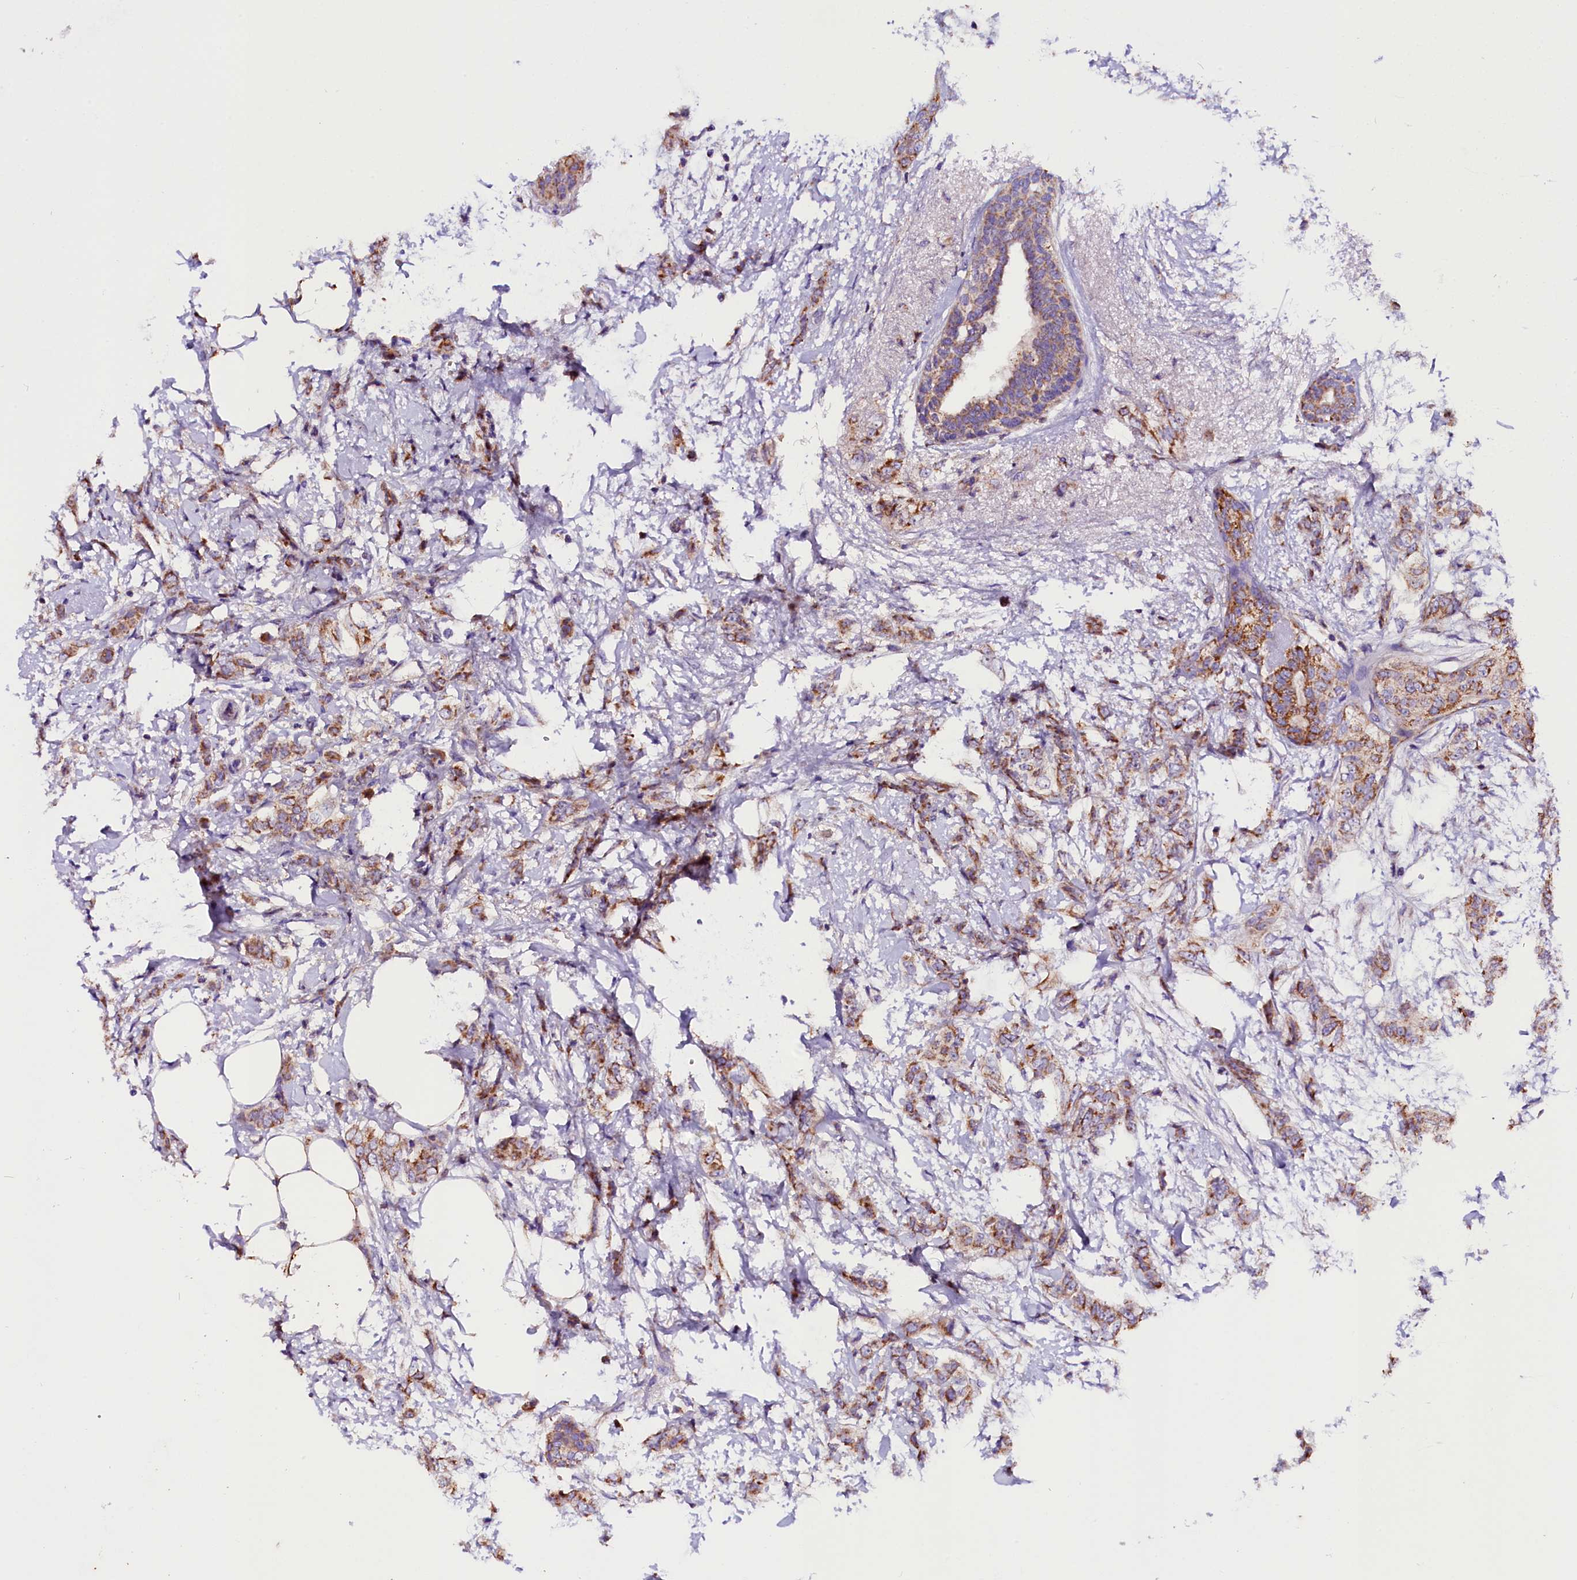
{"staining": {"intensity": "moderate", "quantity": ">75%", "location": "cytoplasmic/membranous"}, "tissue": "breast cancer", "cell_type": "Tumor cells", "image_type": "cancer", "snomed": [{"axis": "morphology", "description": "Duct carcinoma"}, {"axis": "topography", "description": "Breast"}], "caption": "Human infiltrating ductal carcinoma (breast) stained with a brown dye exhibits moderate cytoplasmic/membranous positive expression in approximately >75% of tumor cells.", "gene": "SIX5", "patient": {"sex": "female", "age": 72}}